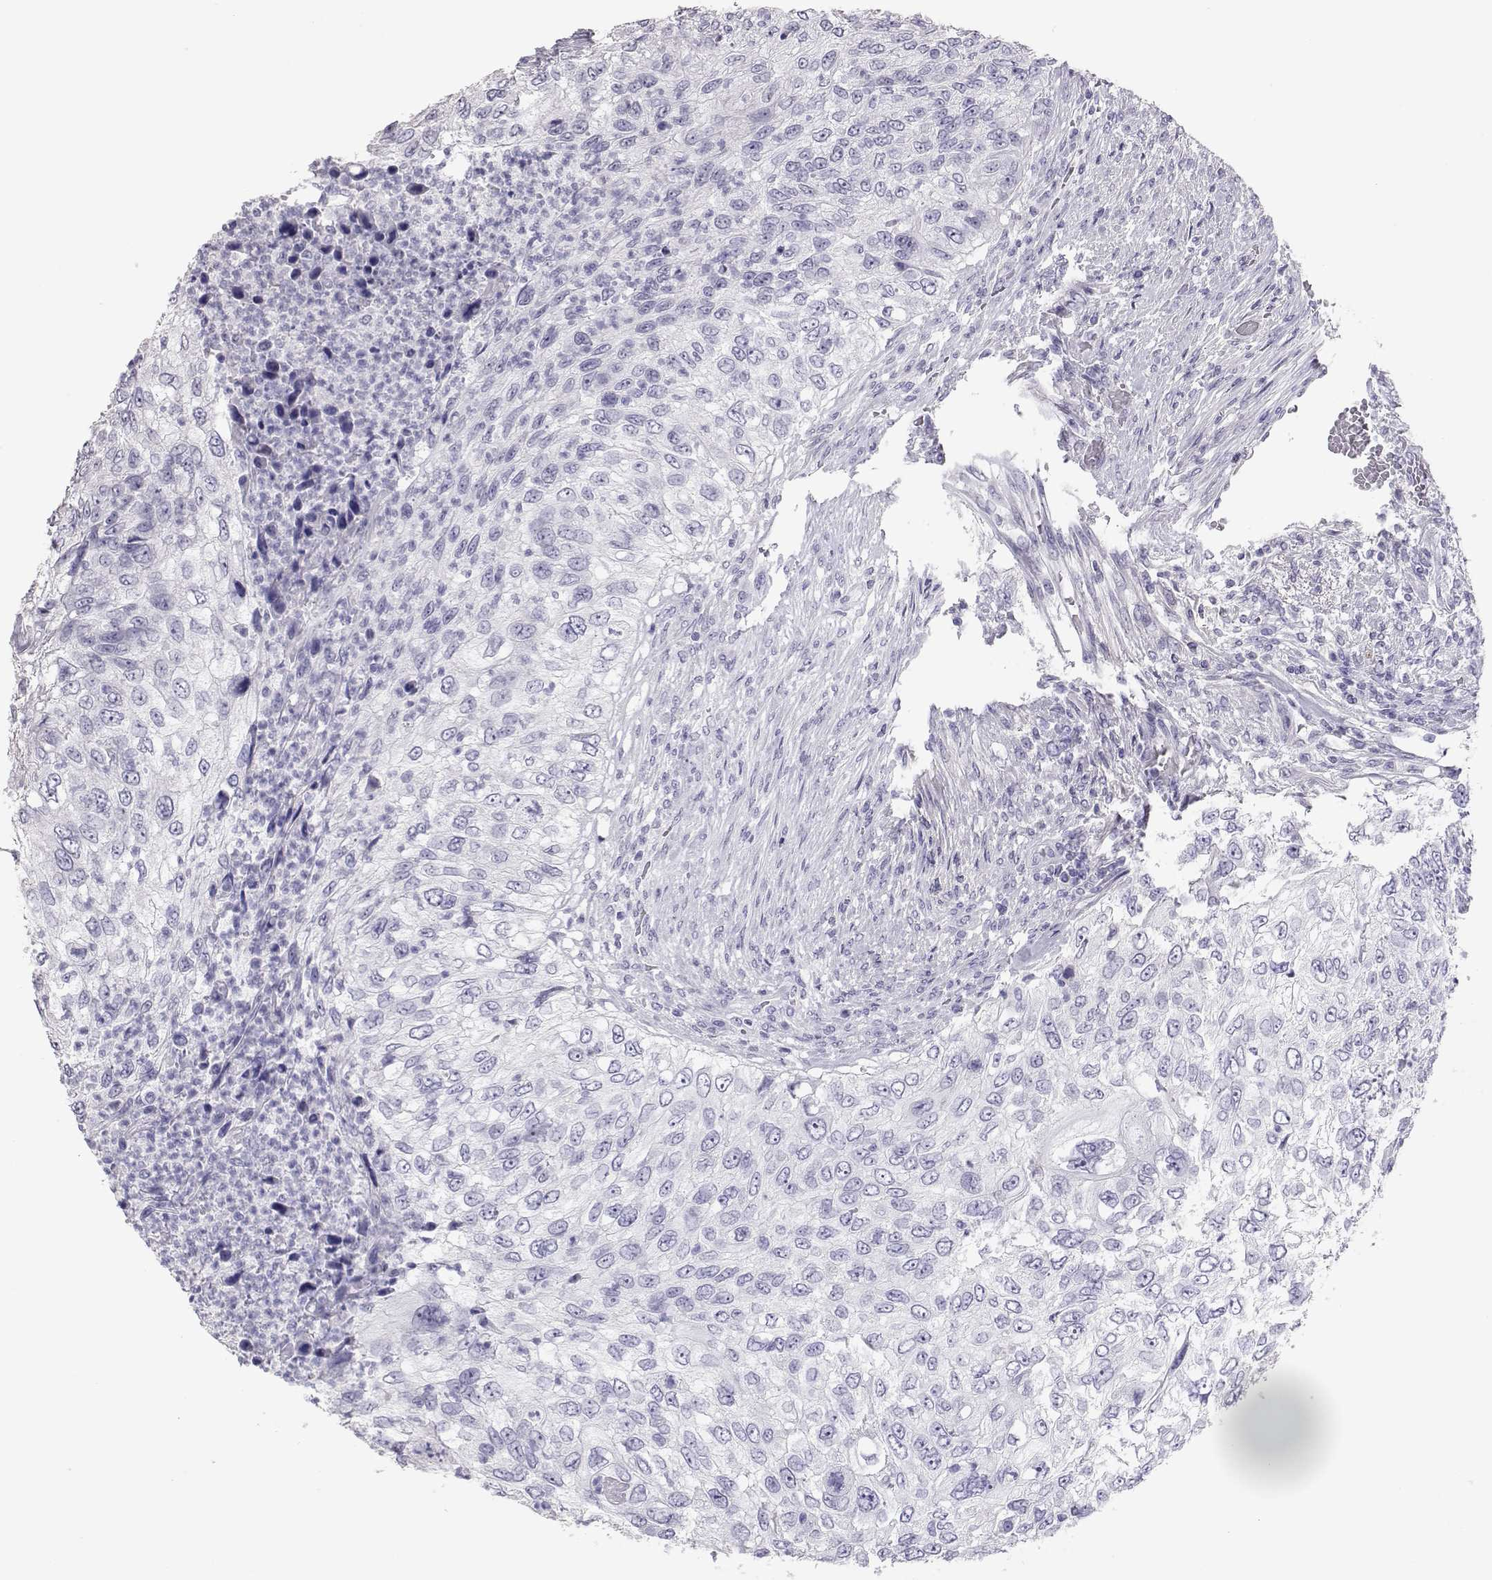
{"staining": {"intensity": "negative", "quantity": "none", "location": "none"}, "tissue": "urothelial cancer", "cell_type": "Tumor cells", "image_type": "cancer", "snomed": [{"axis": "morphology", "description": "Urothelial carcinoma, High grade"}, {"axis": "topography", "description": "Urinary bladder"}], "caption": "Urothelial carcinoma (high-grade) was stained to show a protein in brown. There is no significant staining in tumor cells.", "gene": "PMCH", "patient": {"sex": "female", "age": 60}}